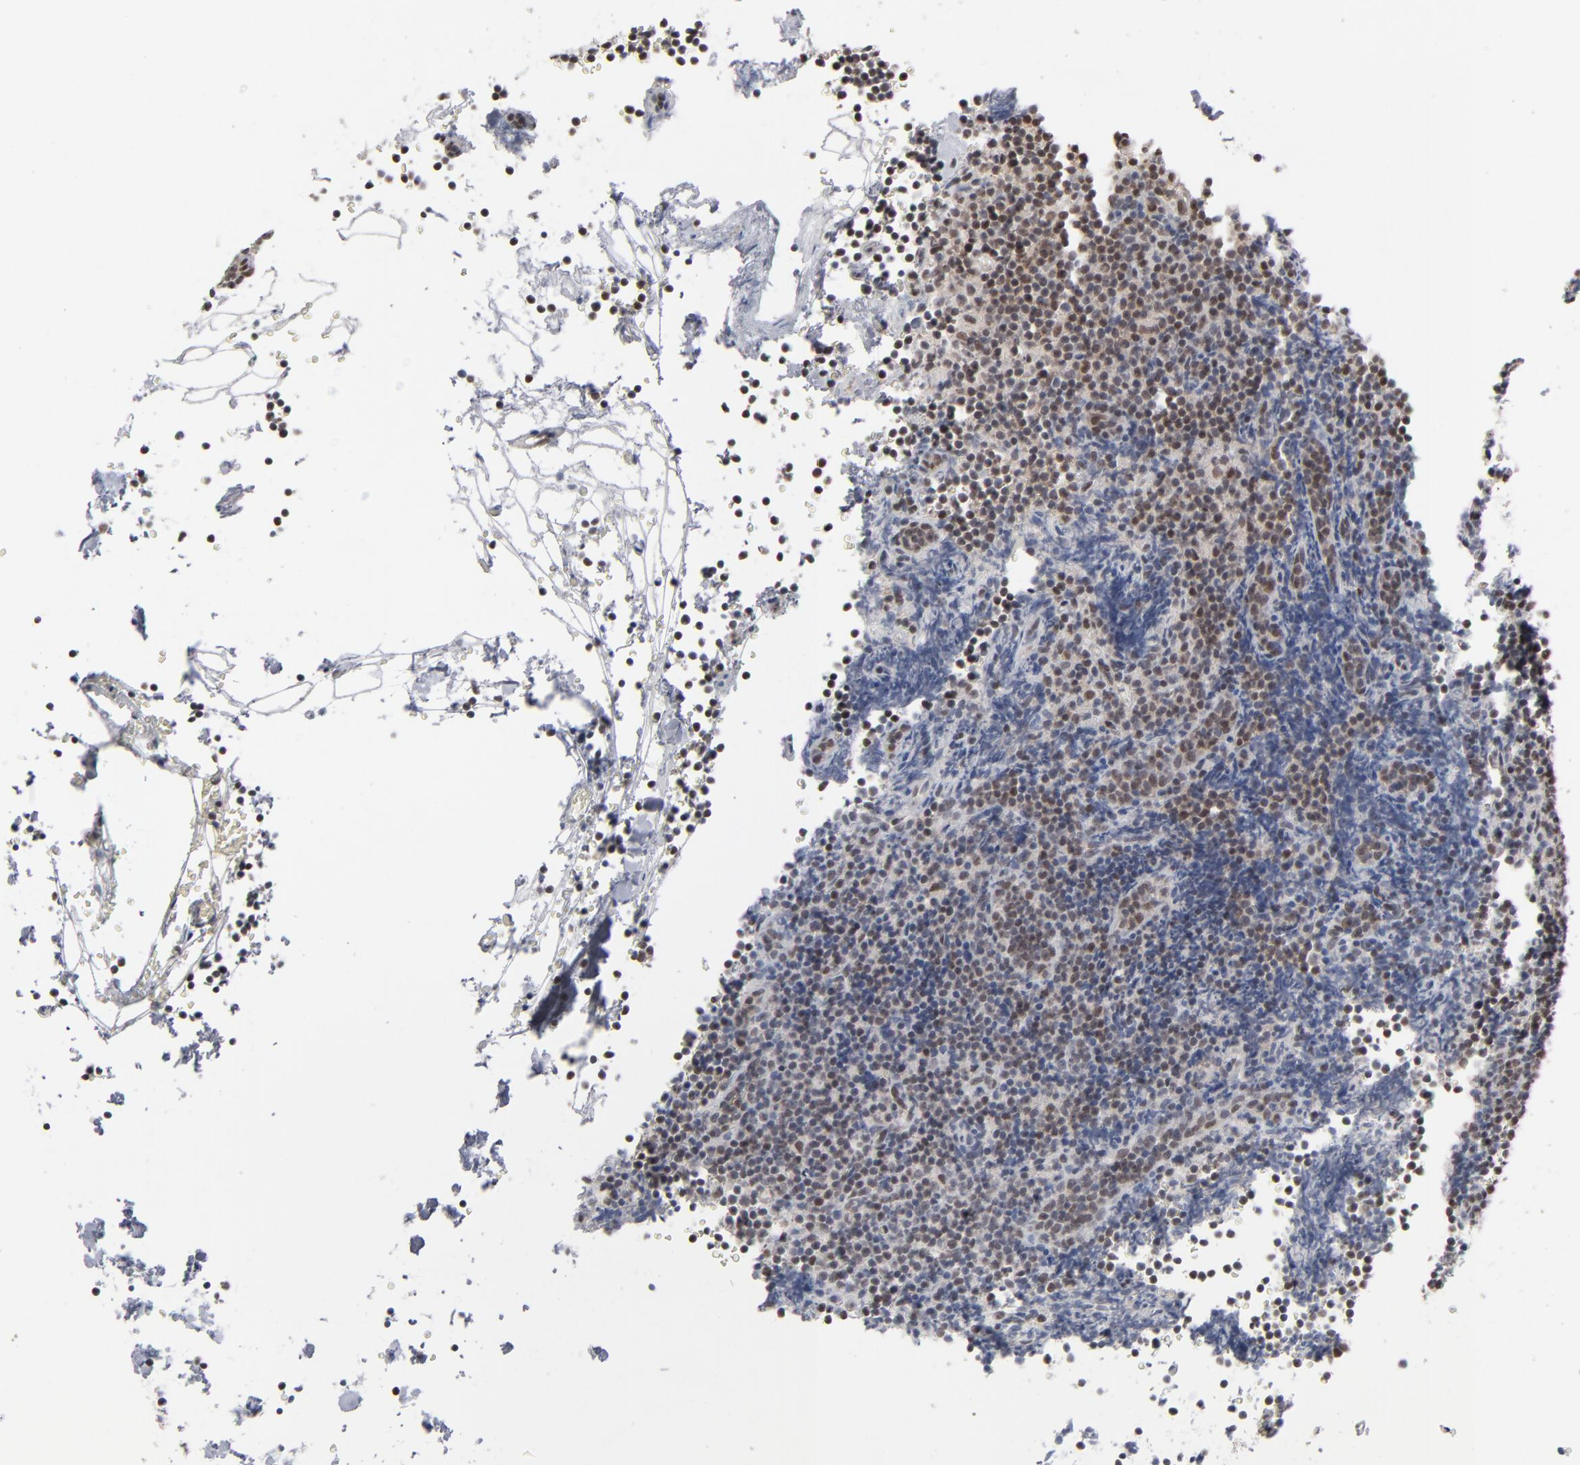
{"staining": {"intensity": "weak", "quantity": "25%-75%", "location": "nuclear"}, "tissue": "lymphoma", "cell_type": "Tumor cells", "image_type": "cancer", "snomed": [{"axis": "morphology", "description": "Malignant lymphoma, non-Hodgkin's type, High grade"}, {"axis": "topography", "description": "Lymph node"}], "caption": "Brown immunohistochemical staining in human lymphoma displays weak nuclear expression in about 25%-75% of tumor cells. Using DAB (brown) and hematoxylin (blue) stains, captured at high magnification using brightfield microscopy.", "gene": "IRF9", "patient": {"sex": "female", "age": 58}}